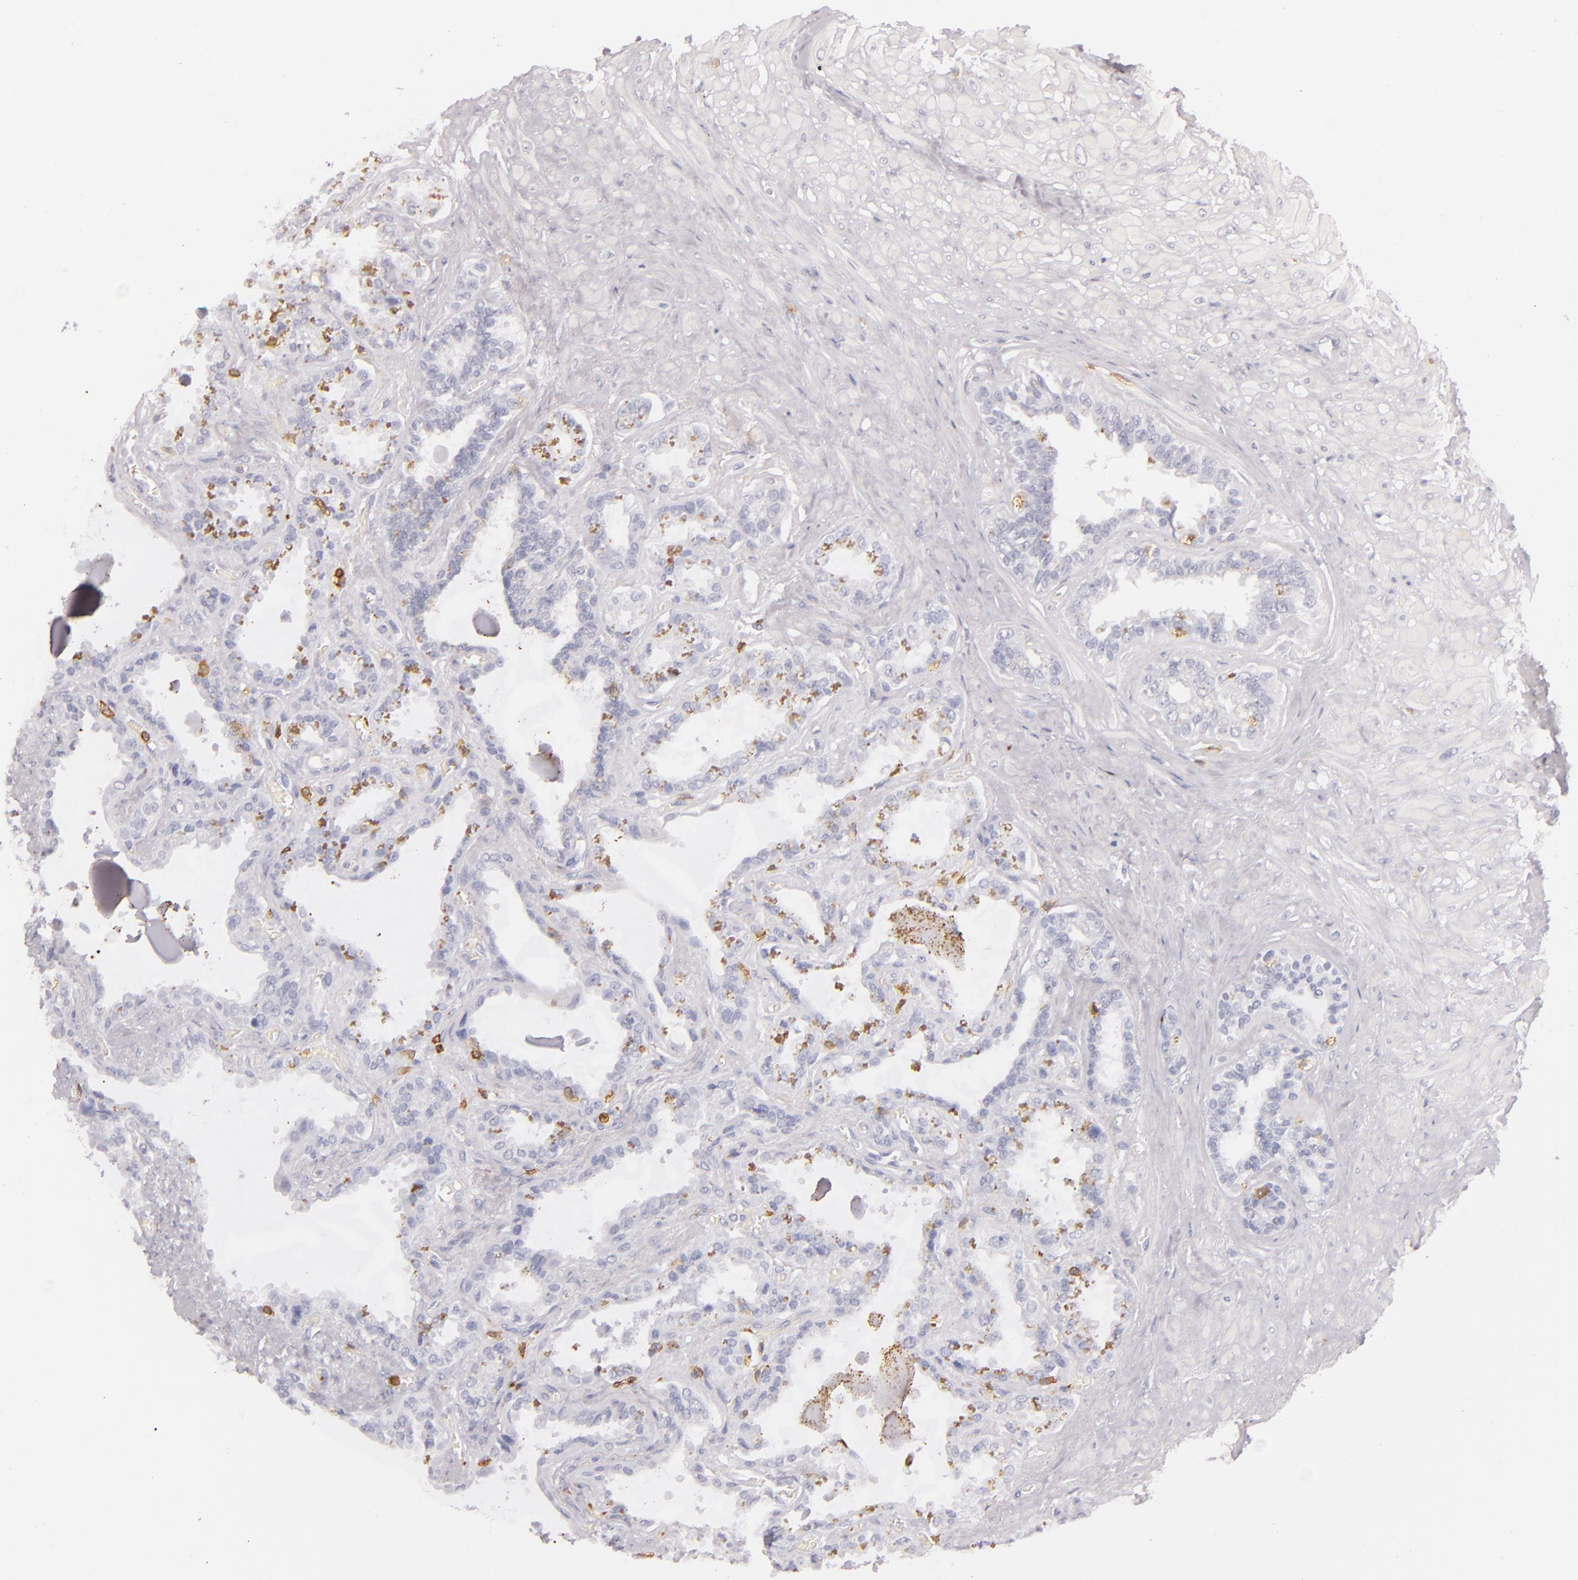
{"staining": {"intensity": "negative", "quantity": "none", "location": "none"}, "tissue": "seminal vesicle", "cell_type": "Glandular cells", "image_type": "normal", "snomed": [{"axis": "morphology", "description": "Normal tissue, NOS"}, {"axis": "morphology", "description": "Inflammation, NOS"}, {"axis": "topography", "description": "Urinary bladder"}, {"axis": "topography", "description": "Prostate"}, {"axis": "topography", "description": "Seminal veicle"}], "caption": "High power microscopy image of an immunohistochemistry histopathology image of unremarkable seminal vesicle, revealing no significant expression in glandular cells. (Brightfield microscopy of DAB immunohistochemistry (IHC) at high magnification).", "gene": "LAT", "patient": {"sex": "male", "age": 82}}